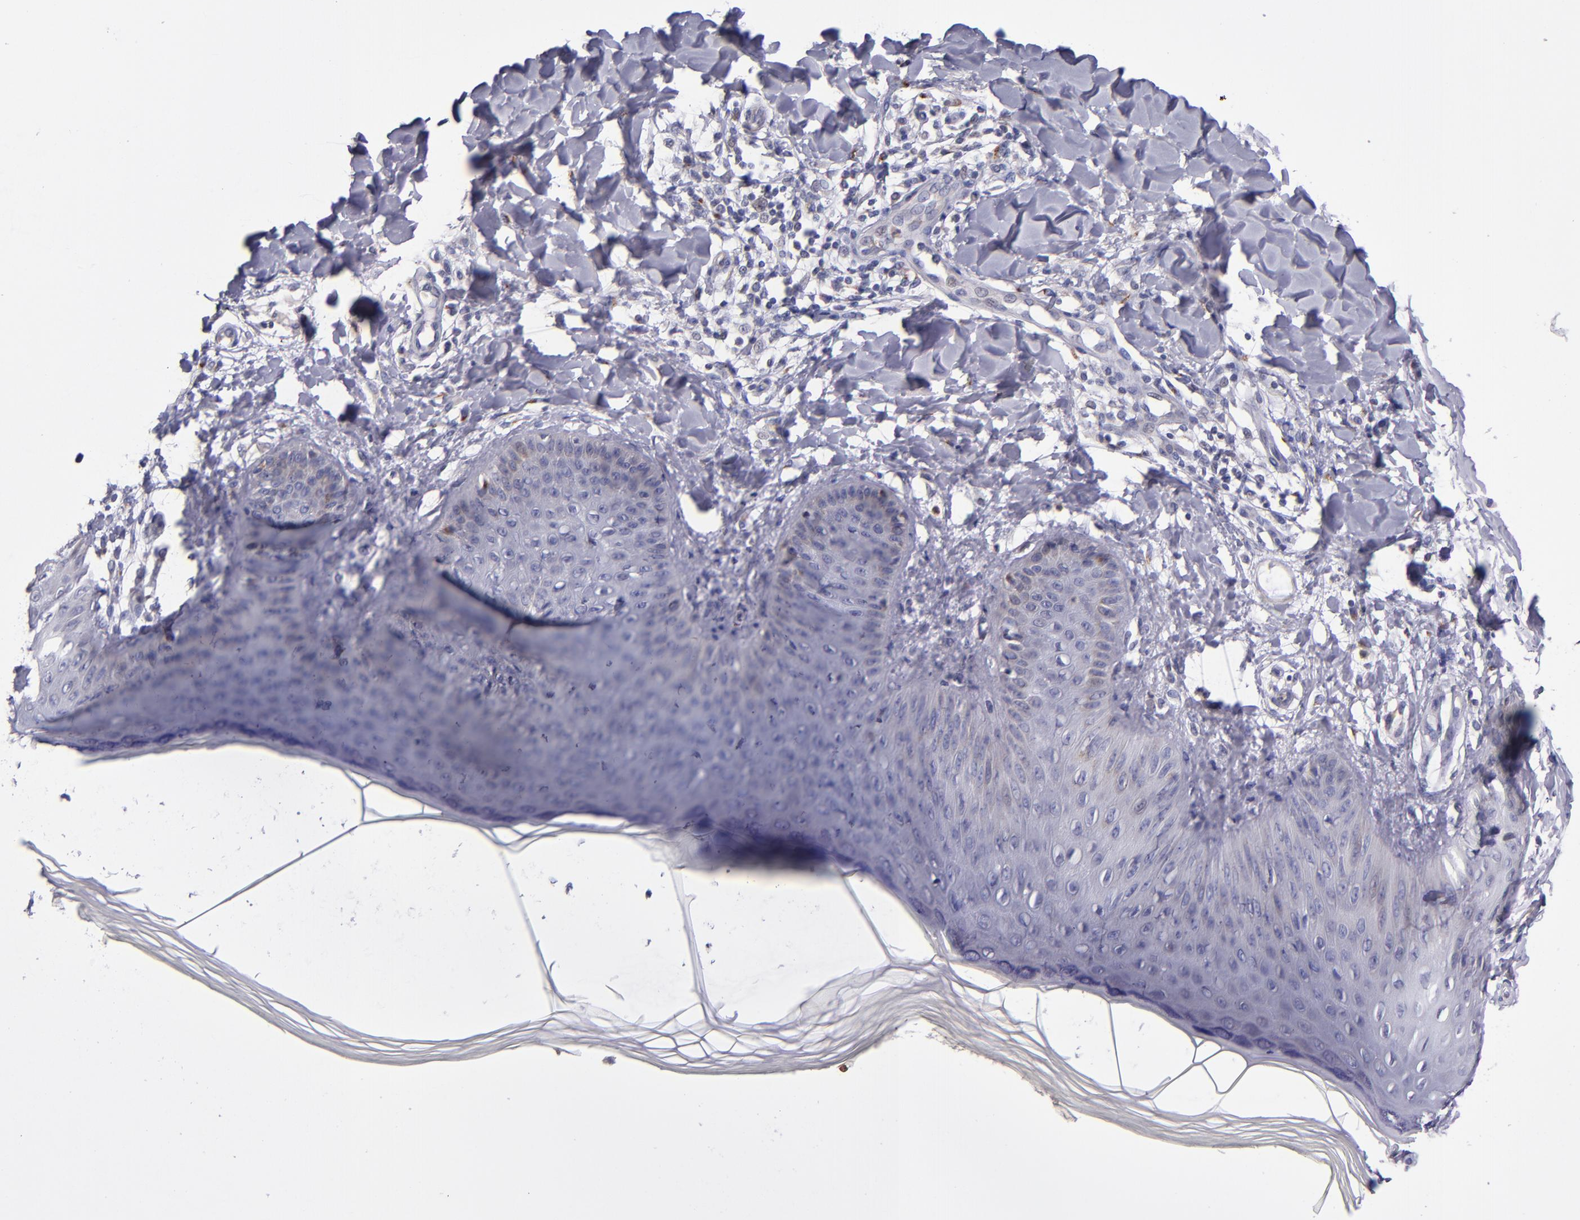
{"staining": {"intensity": "weak", "quantity": "25%-75%", "location": "cytoplasmic/membranous"}, "tissue": "skin", "cell_type": "Epidermal cells", "image_type": "normal", "snomed": [{"axis": "morphology", "description": "Normal tissue, NOS"}, {"axis": "morphology", "description": "Inflammation, NOS"}, {"axis": "topography", "description": "Soft tissue"}, {"axis": "topography", "description": "Anal"}], "caption": "Epidermal cells reveal weak cytoplasmic/membranous expression in about 25%-75% of cells in benign skin.", "gene": "RAB41", "patient": {"sex": "female", "age": 15}}